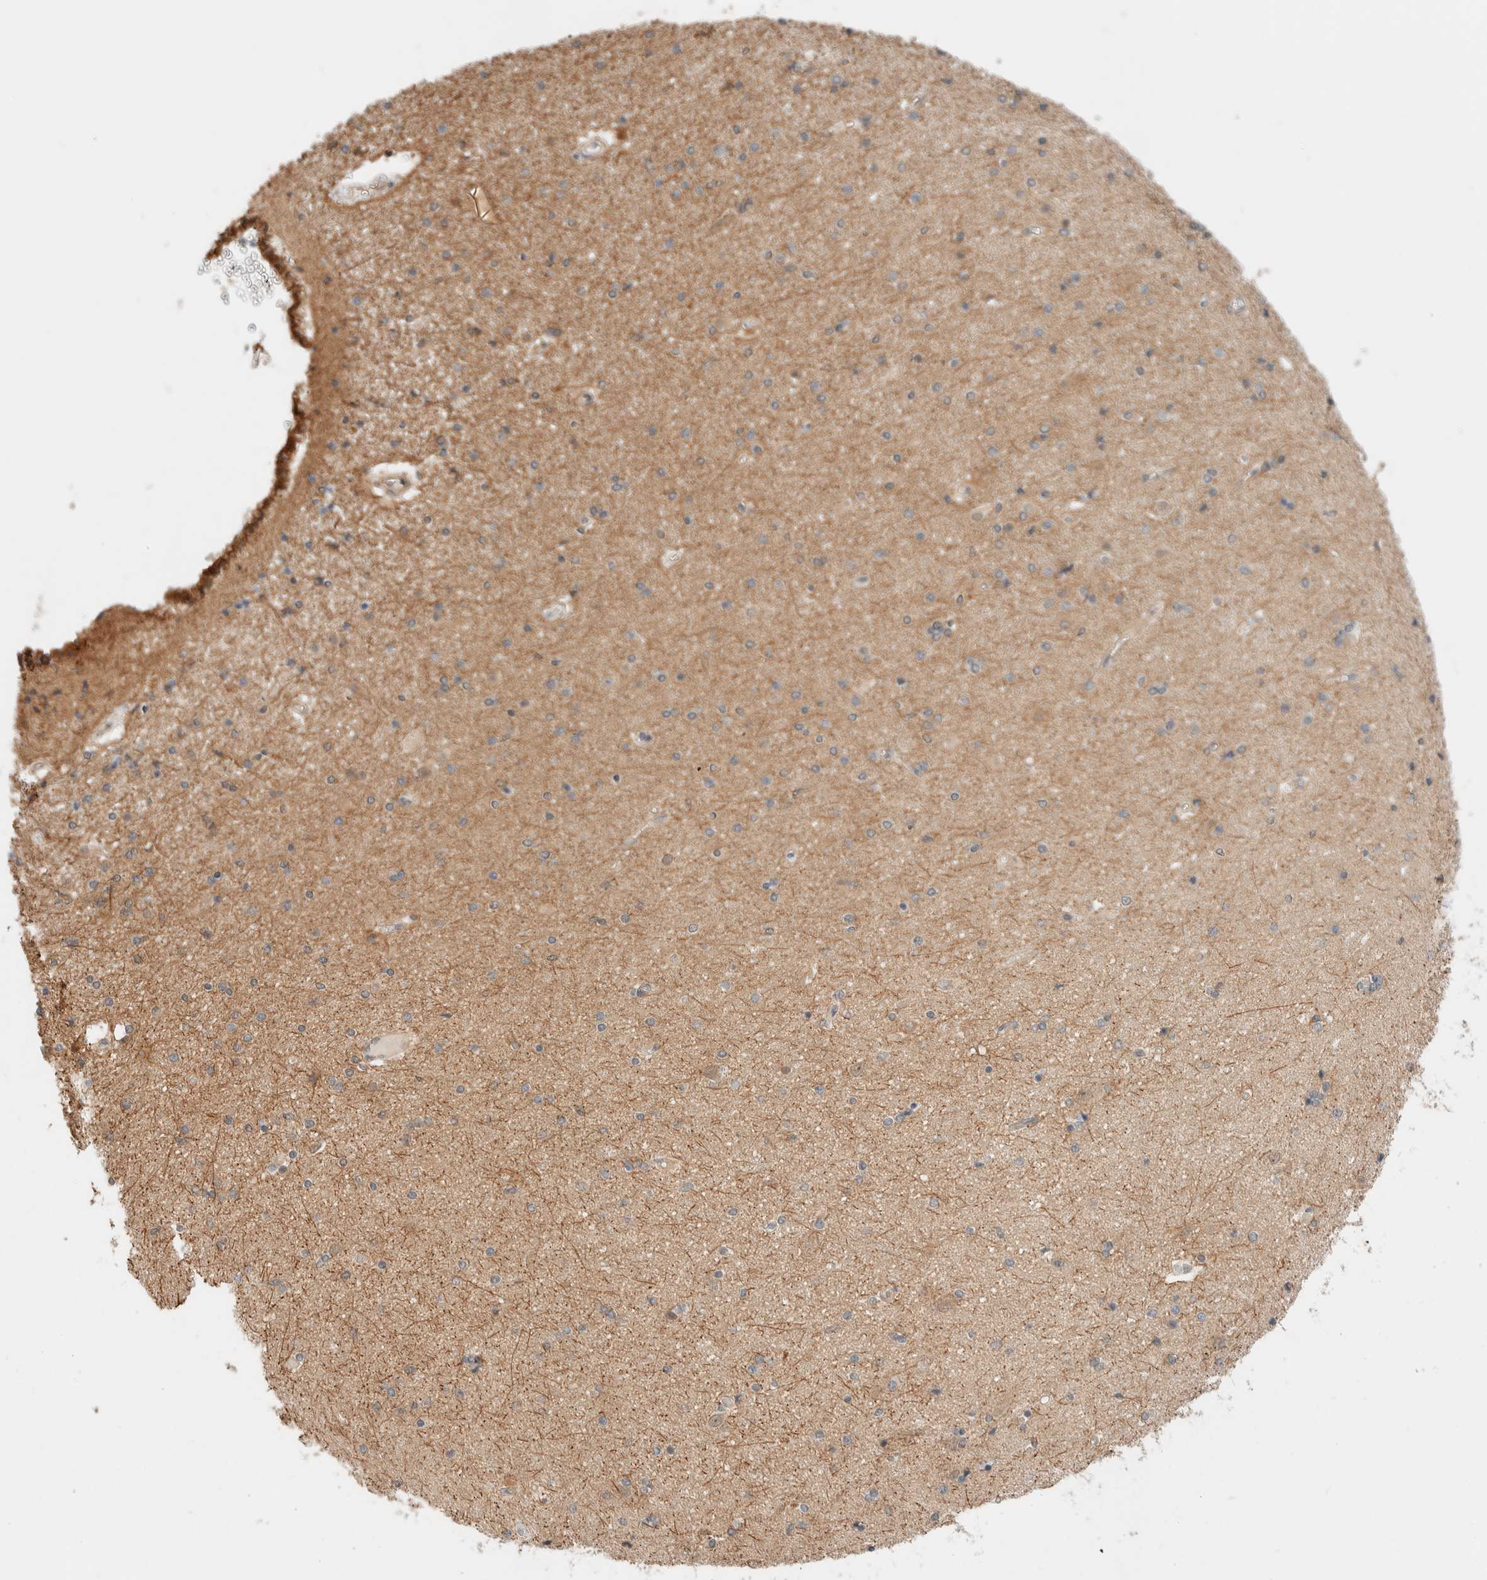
{"staining": {"intensity": "weak", "quantity": "<25%", "location": "cytoplasmic/membranous"}, "tissue": "hippocampus", "cell_type": "Glial cells", "image_type": "normal", "snomed": [{"axis": "morphology", "description": "Normal tissue, NOS"}, {"axis": "topography", "description": "Hippocampus"}], "caption": "Protein analysis of normal hippocampus shows no significant expression in glial cells.", "gene": "C8orf76", "patient": {"sex": "female", "age": 54}}